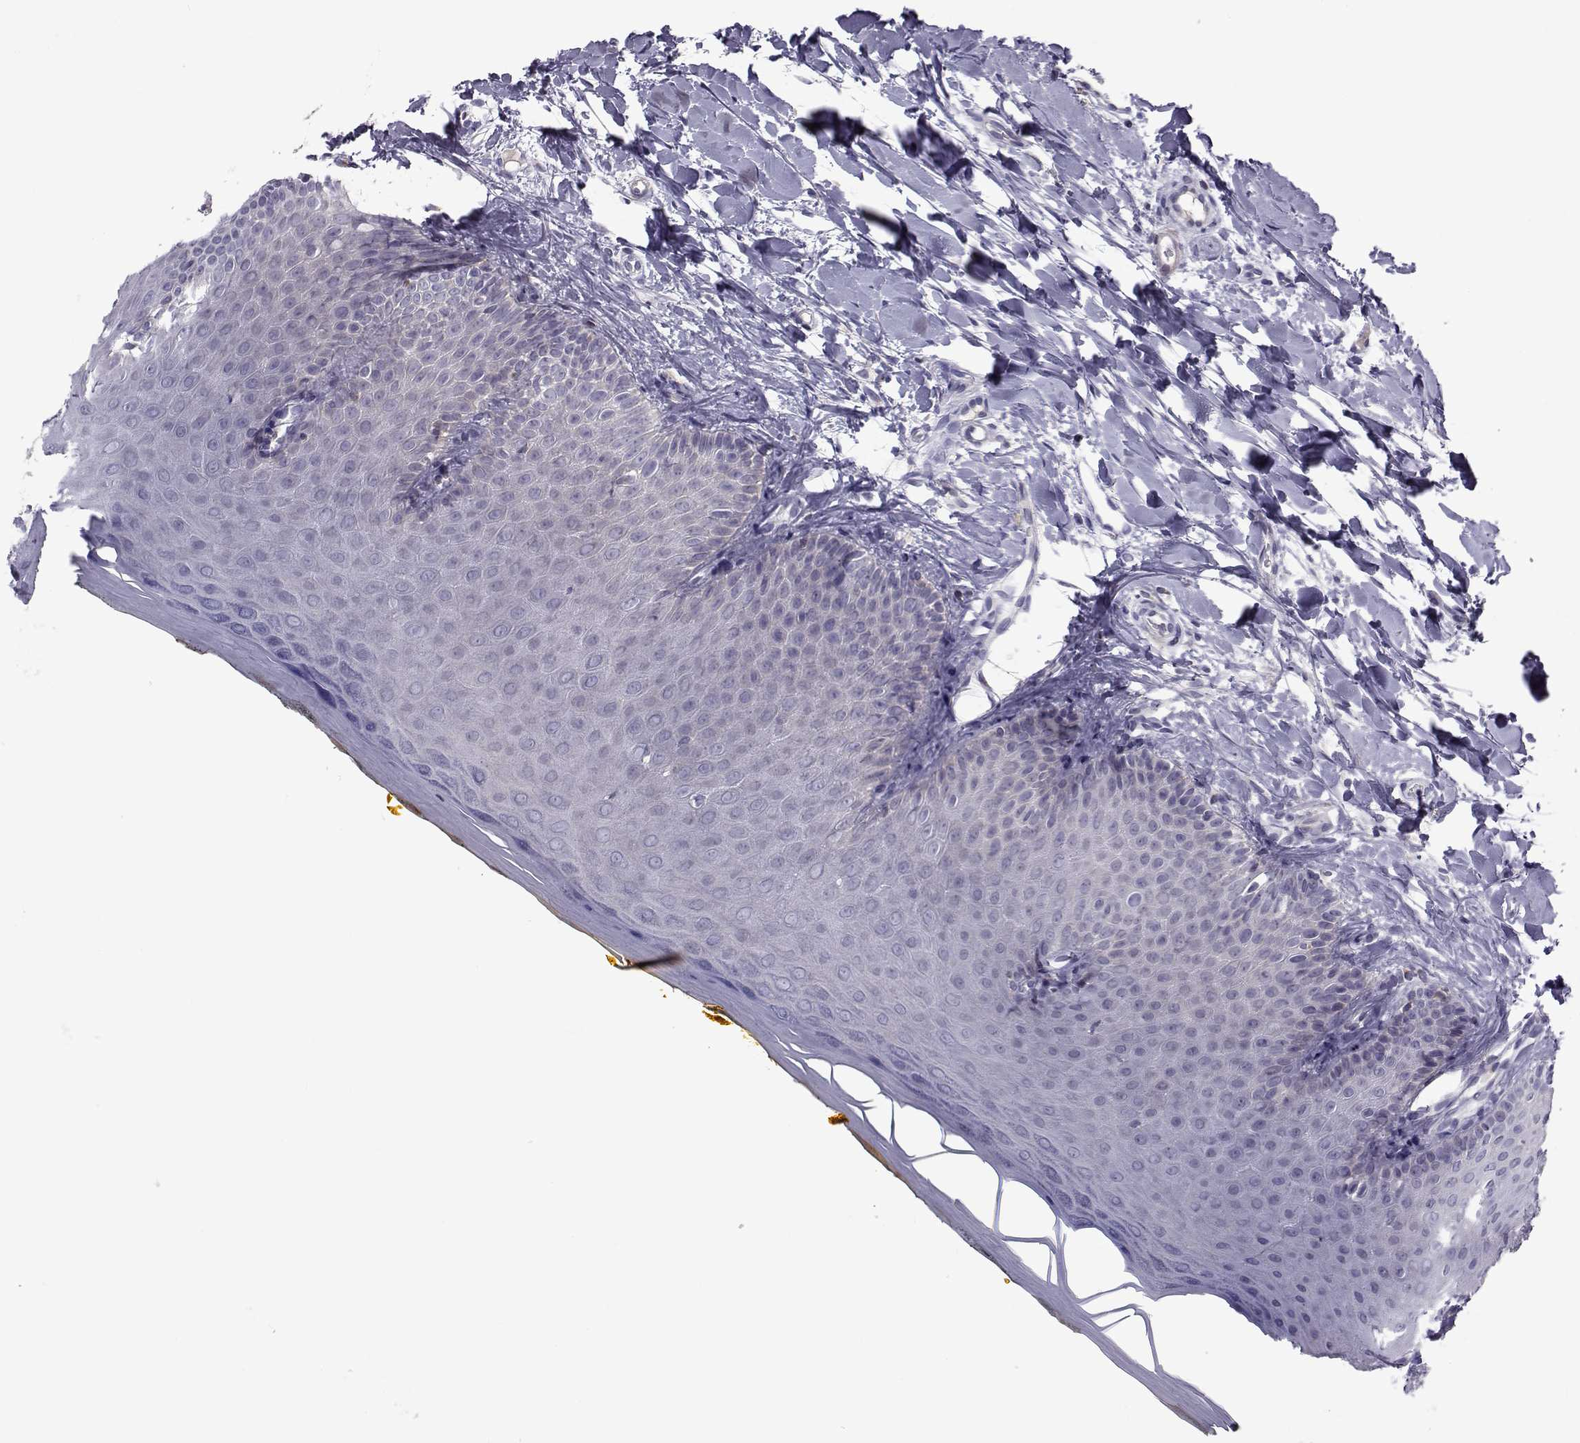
{"staining": {"intensity": "negative", "quantity": "none", "location": "none"}, "tissue": "oral mucosa", "cell_type": "Squamous epithelial cells", "image_type": "normal", "snomed": [{"axis": "morphology", "description": "Normal tissue, NOS"}, {"axis": "topography", "description": "Oral tissue"}], "caption": "Squamous epithelial cells are negative for protein expression in normal human oral mucosa. The staining is performed using DAB brown chromogen with nuclei counter-stained in using hematoxylin.", "gene": "LRRC27", "patient": {"sex": "female", "age": 43}}